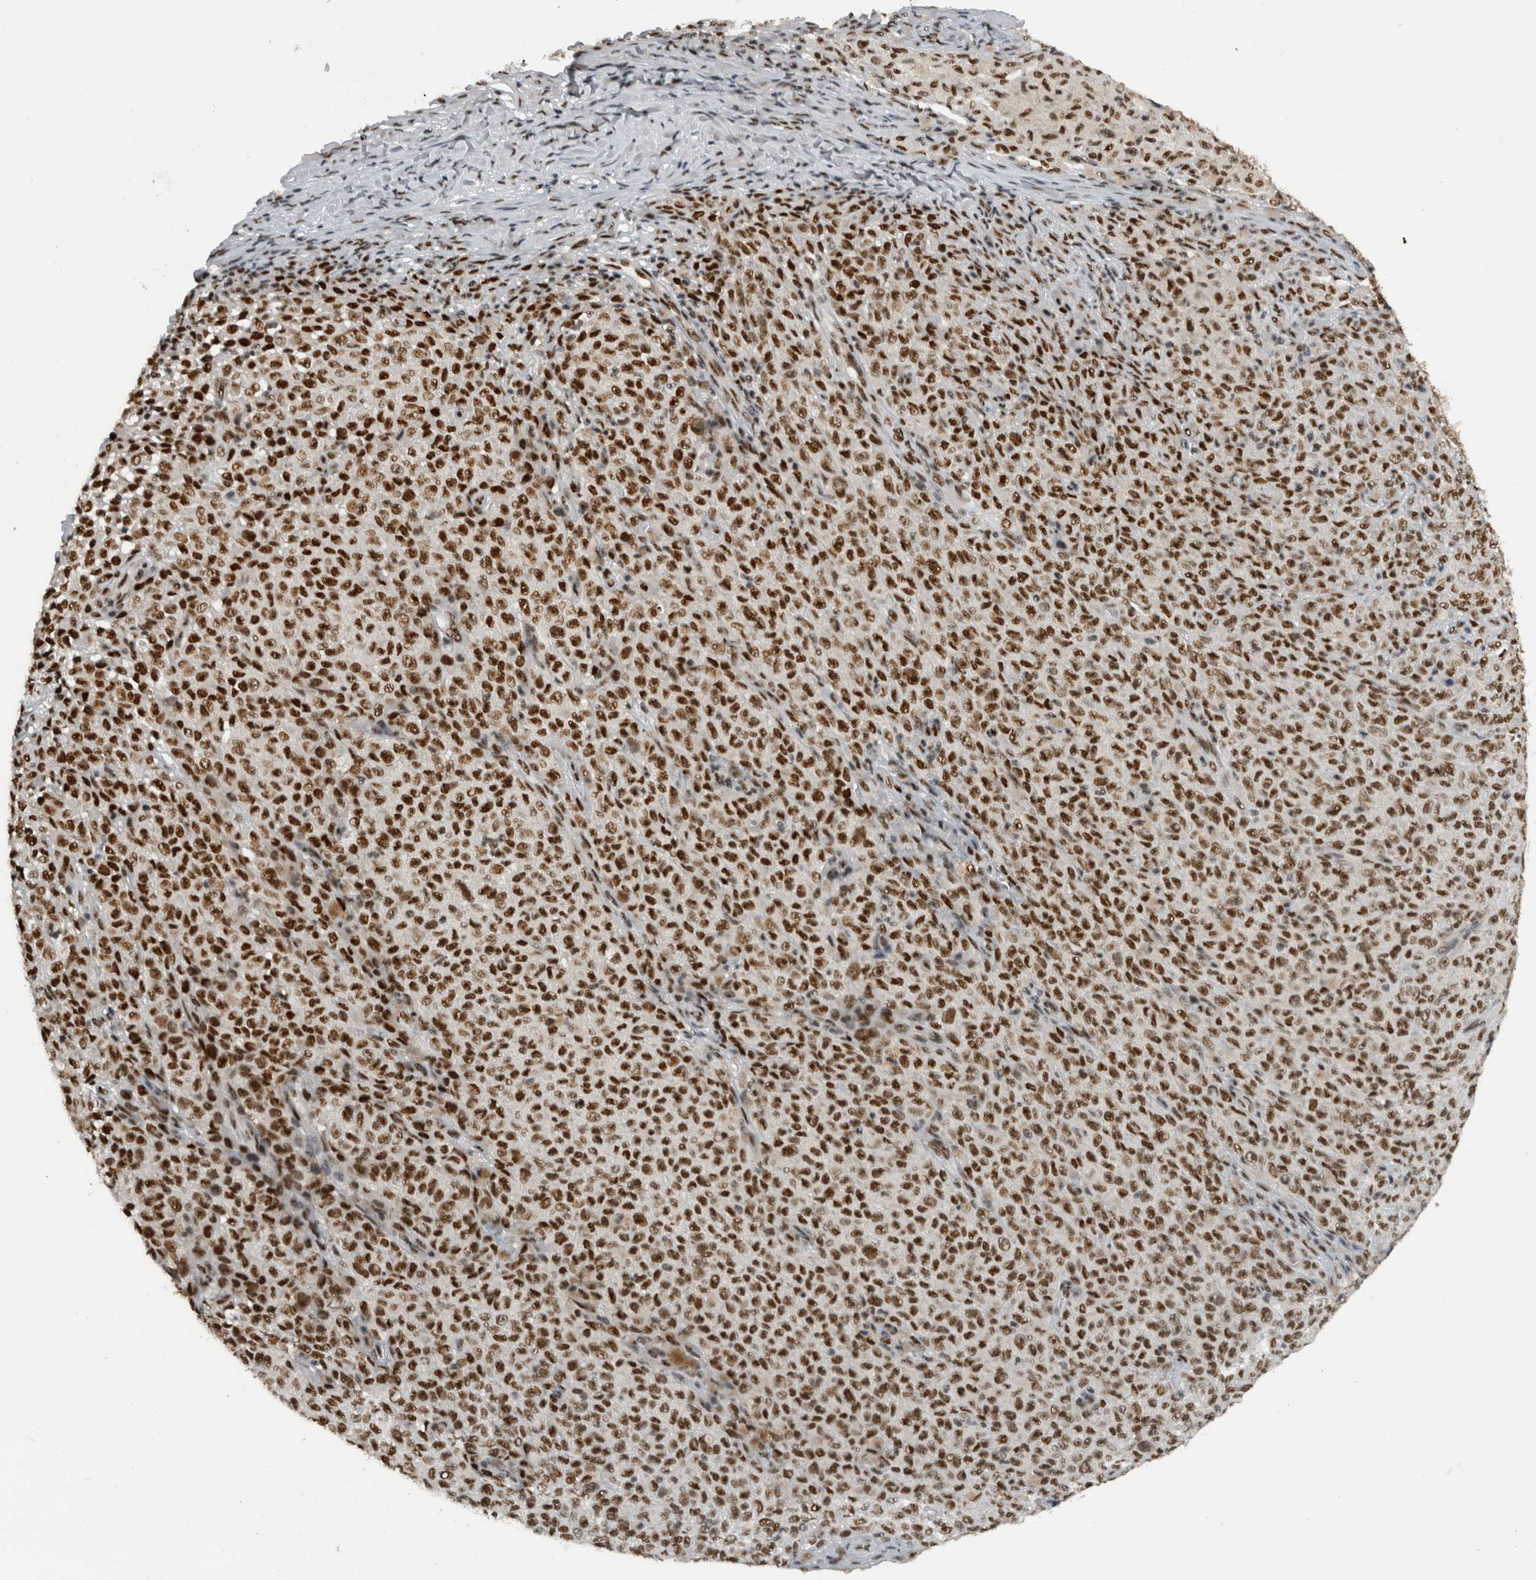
{"staining": {"intensity": "strong", "quantity": ">75%", "location": "nuclear"}, "tissue": "melanoma", "cell_type": "Tumor cells", "image_type": "cancer", "snomed": [{"axis": "morphology", "description": "Malignant melanoma, NOS"}, {"axis": "topography", "description": "Skin"}], "caption": "The immunohistochemical stain shows strong nuclear expression in tumor cells of melanoma tissue.", "gene": "ZSCAN2", "patient": {"sex": "female", "age": 82}}